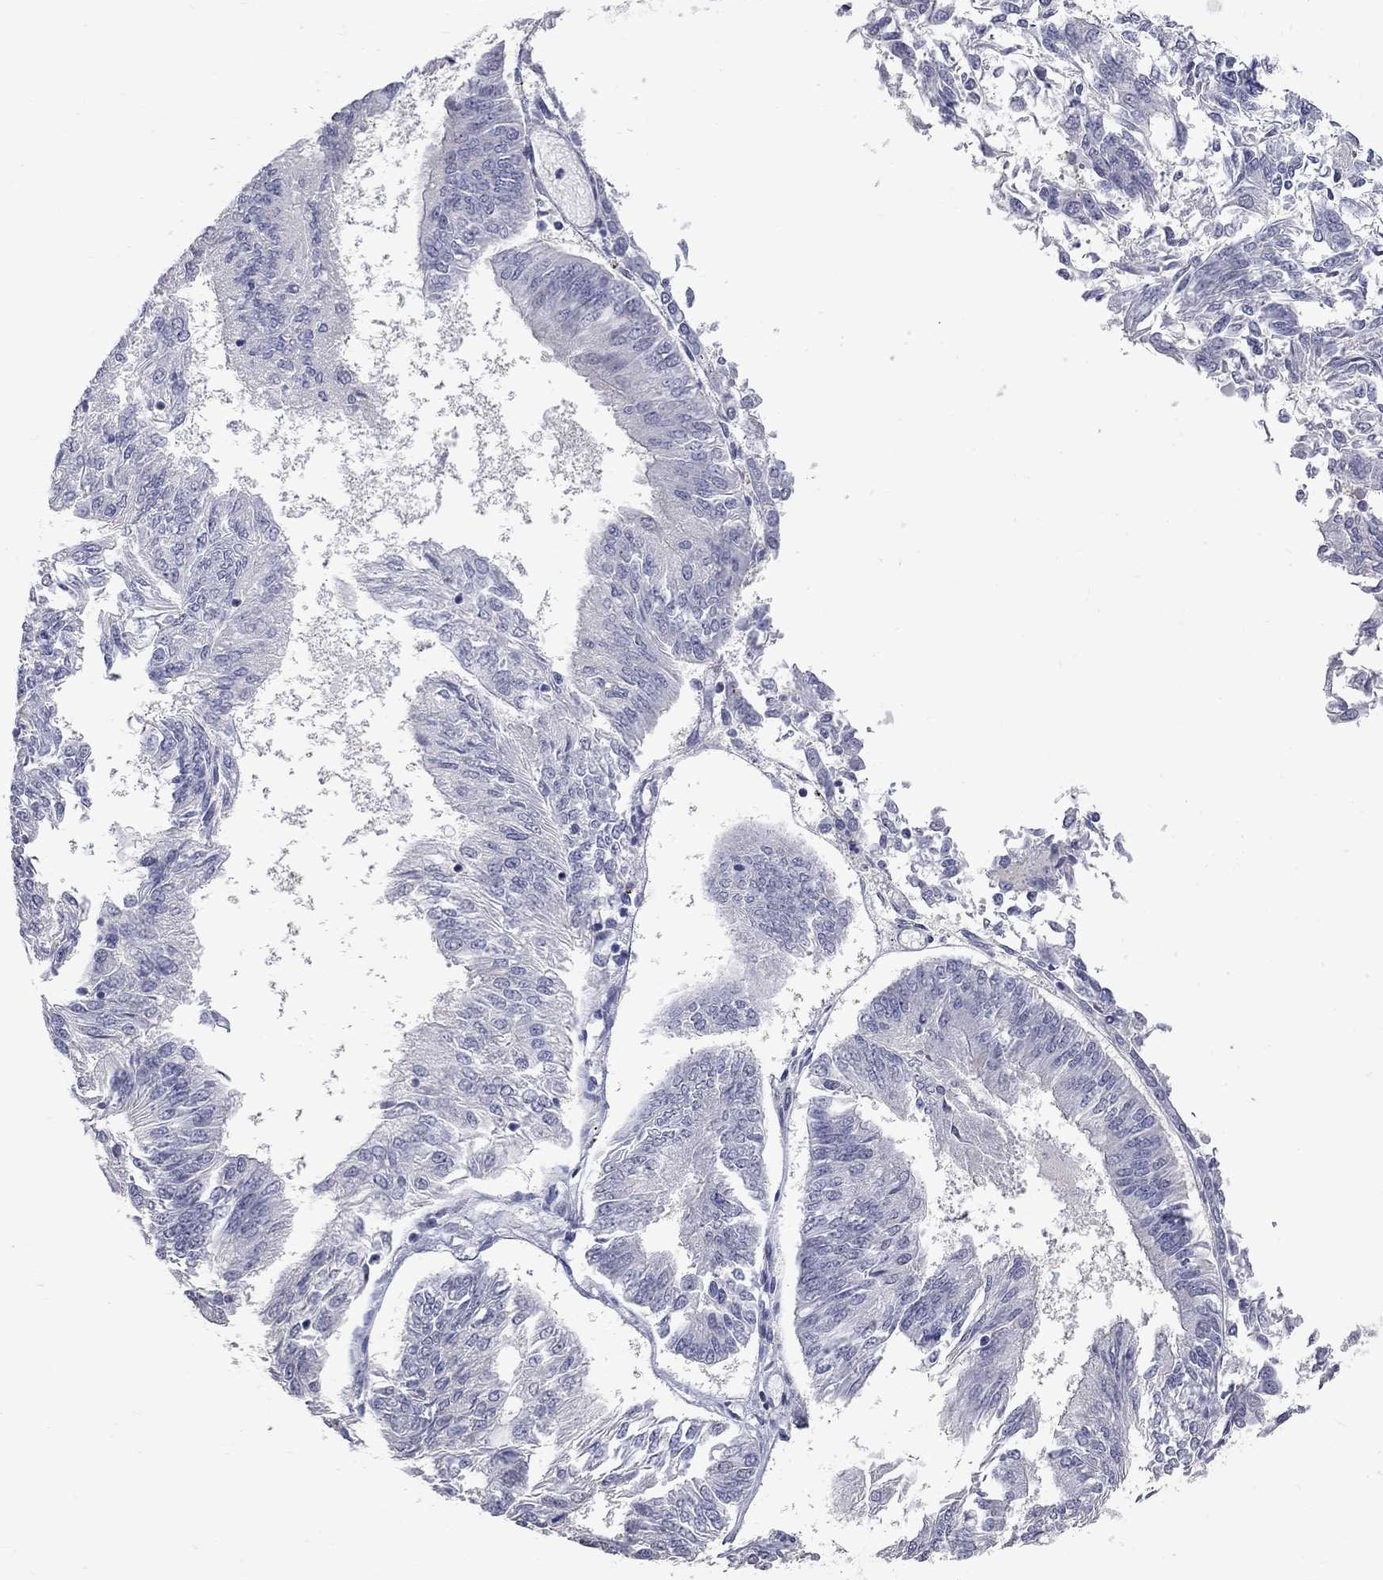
{"staining": {"intensity": "negative", "quantity": "none", "location": "none"}, "tissue": "endometrial cancer", "cell_type": "Tumor cells", "image_type": "cancer", "snomed": [{"axis": "morphology", "description": "Adenocarcinoma, NOS"}, {"axis": "topography", "description": "Endometrium"}], "caption": "Tumor cells show no significant protein expression in endometrial cancer (adenocarcinoma). (DAB immunohistochemistry visualized using brightfield microscopy, high magnification).", "gene": "ZNF154", "patient": {"sex": "female", "age": 58}}